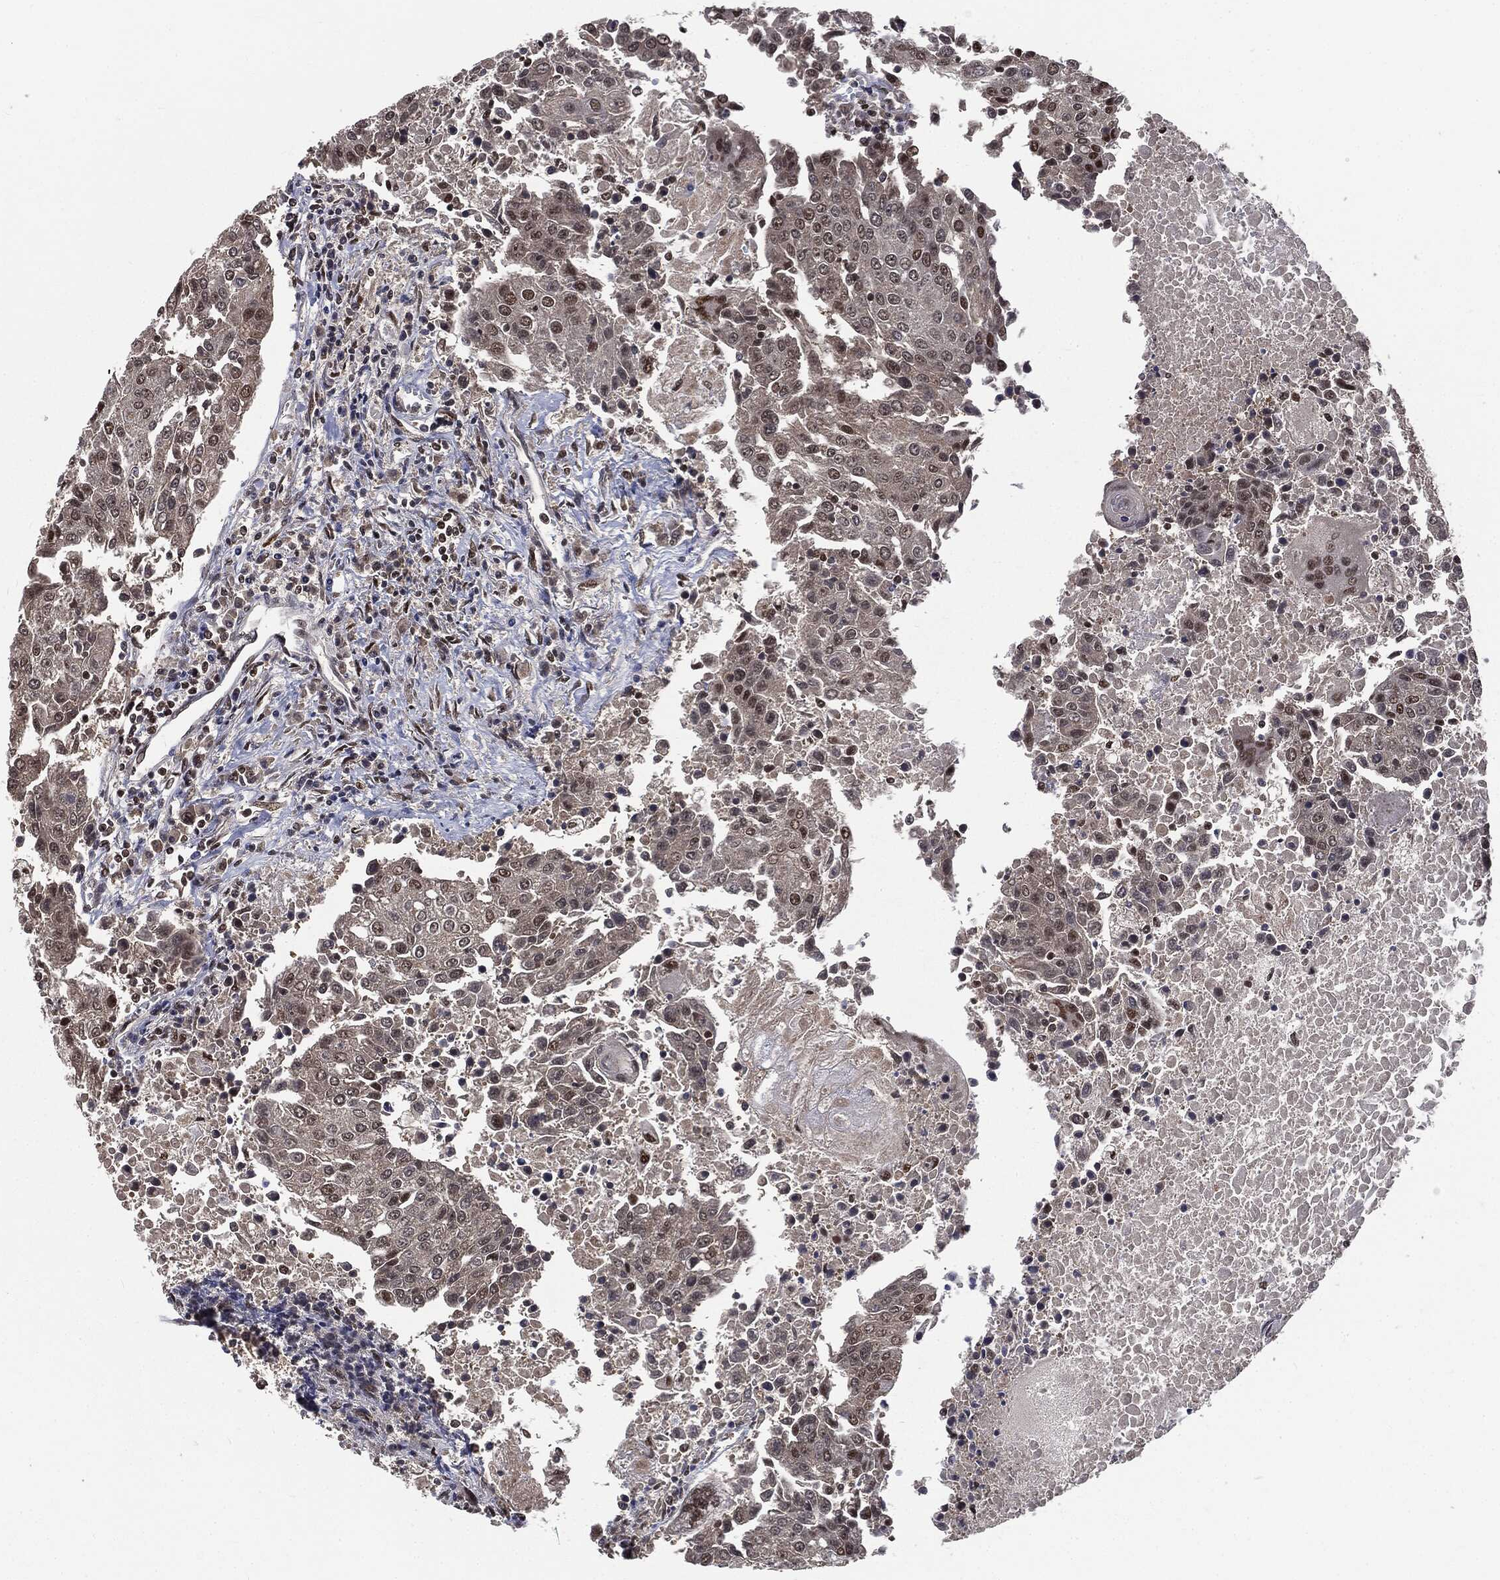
{"staining": {"intensity": "moderate", "quantity": "<25%", "location": "nuclear"}, "tissue": "urothelial cancer", "cell_type": "Tumor cells", "image_type": "cancer", "snomed": [{"axis": "morphology", "description": "Urothelial carcinoma, High grade"}, {"axis": "topography", "description": "Urinary bladder"}], "caption": "Protein analysis of urothelial cancer tissue exhibits moderate nuclear staining in approximately <25% of tumor cells. (DAB (3,3'-diaminobenzidine) IHC with brightfield microscopy, high magnification).", "gene": "DPH2", "patient": {"sex": "female", "age": 85}}